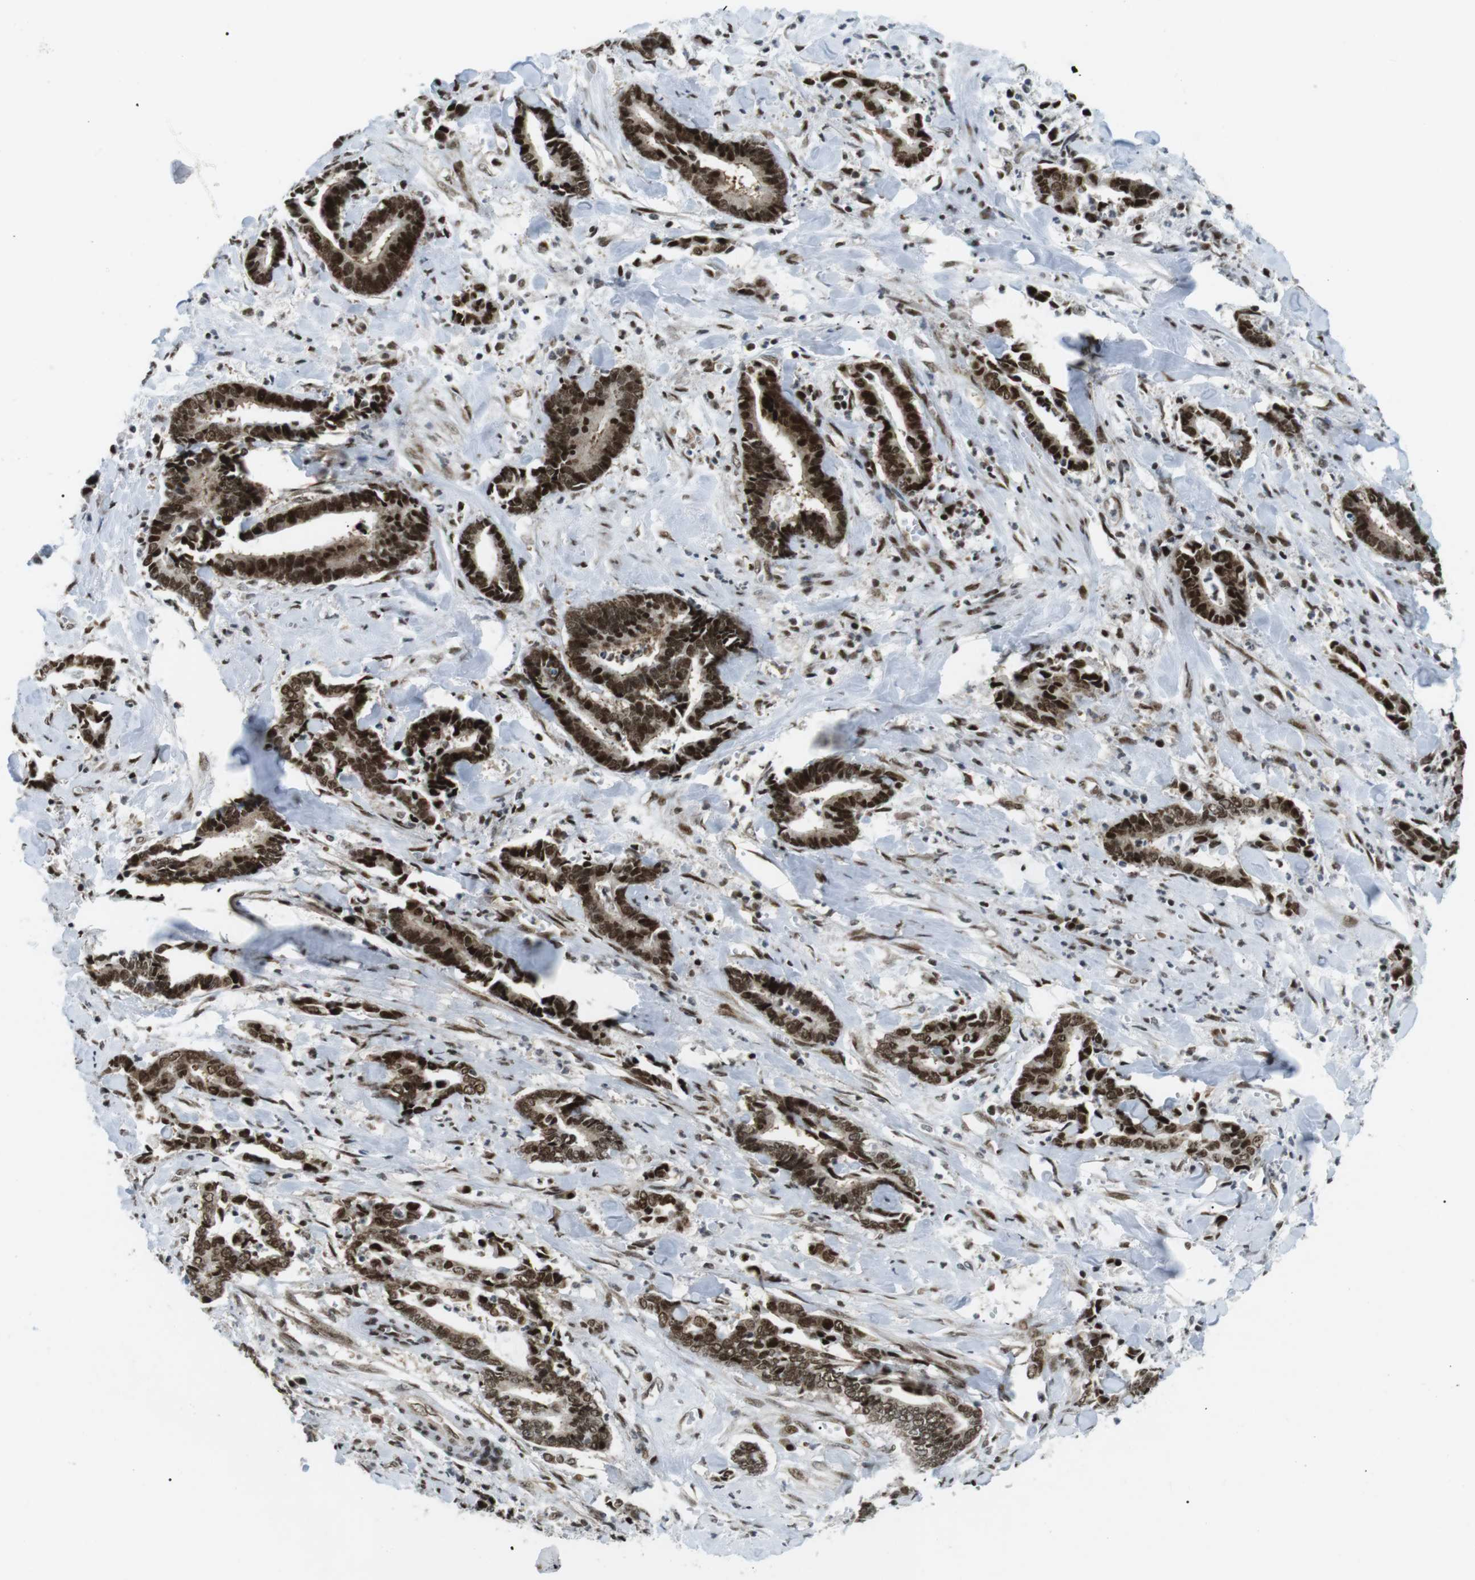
{"staining": {"intensity": "strong", "quantity": ">75%", "location": "nuclear"}, "tissue": "cervical cancer", "cell_type": "Tumor cells", "image_type": "cancer", "snomed": [{"axis": "morphology", "description": "Adenocarcinoma, NOS"}, {"axis": "topography", "description": "Cervix"}], "caption": "Immunohistochemical staining of human cervical cancer shows high levels of strong nuclear positivity in approximately >75% of tumor cells.", "gene": "CDC27", "patient": {"sex": "female", "age": 44}}